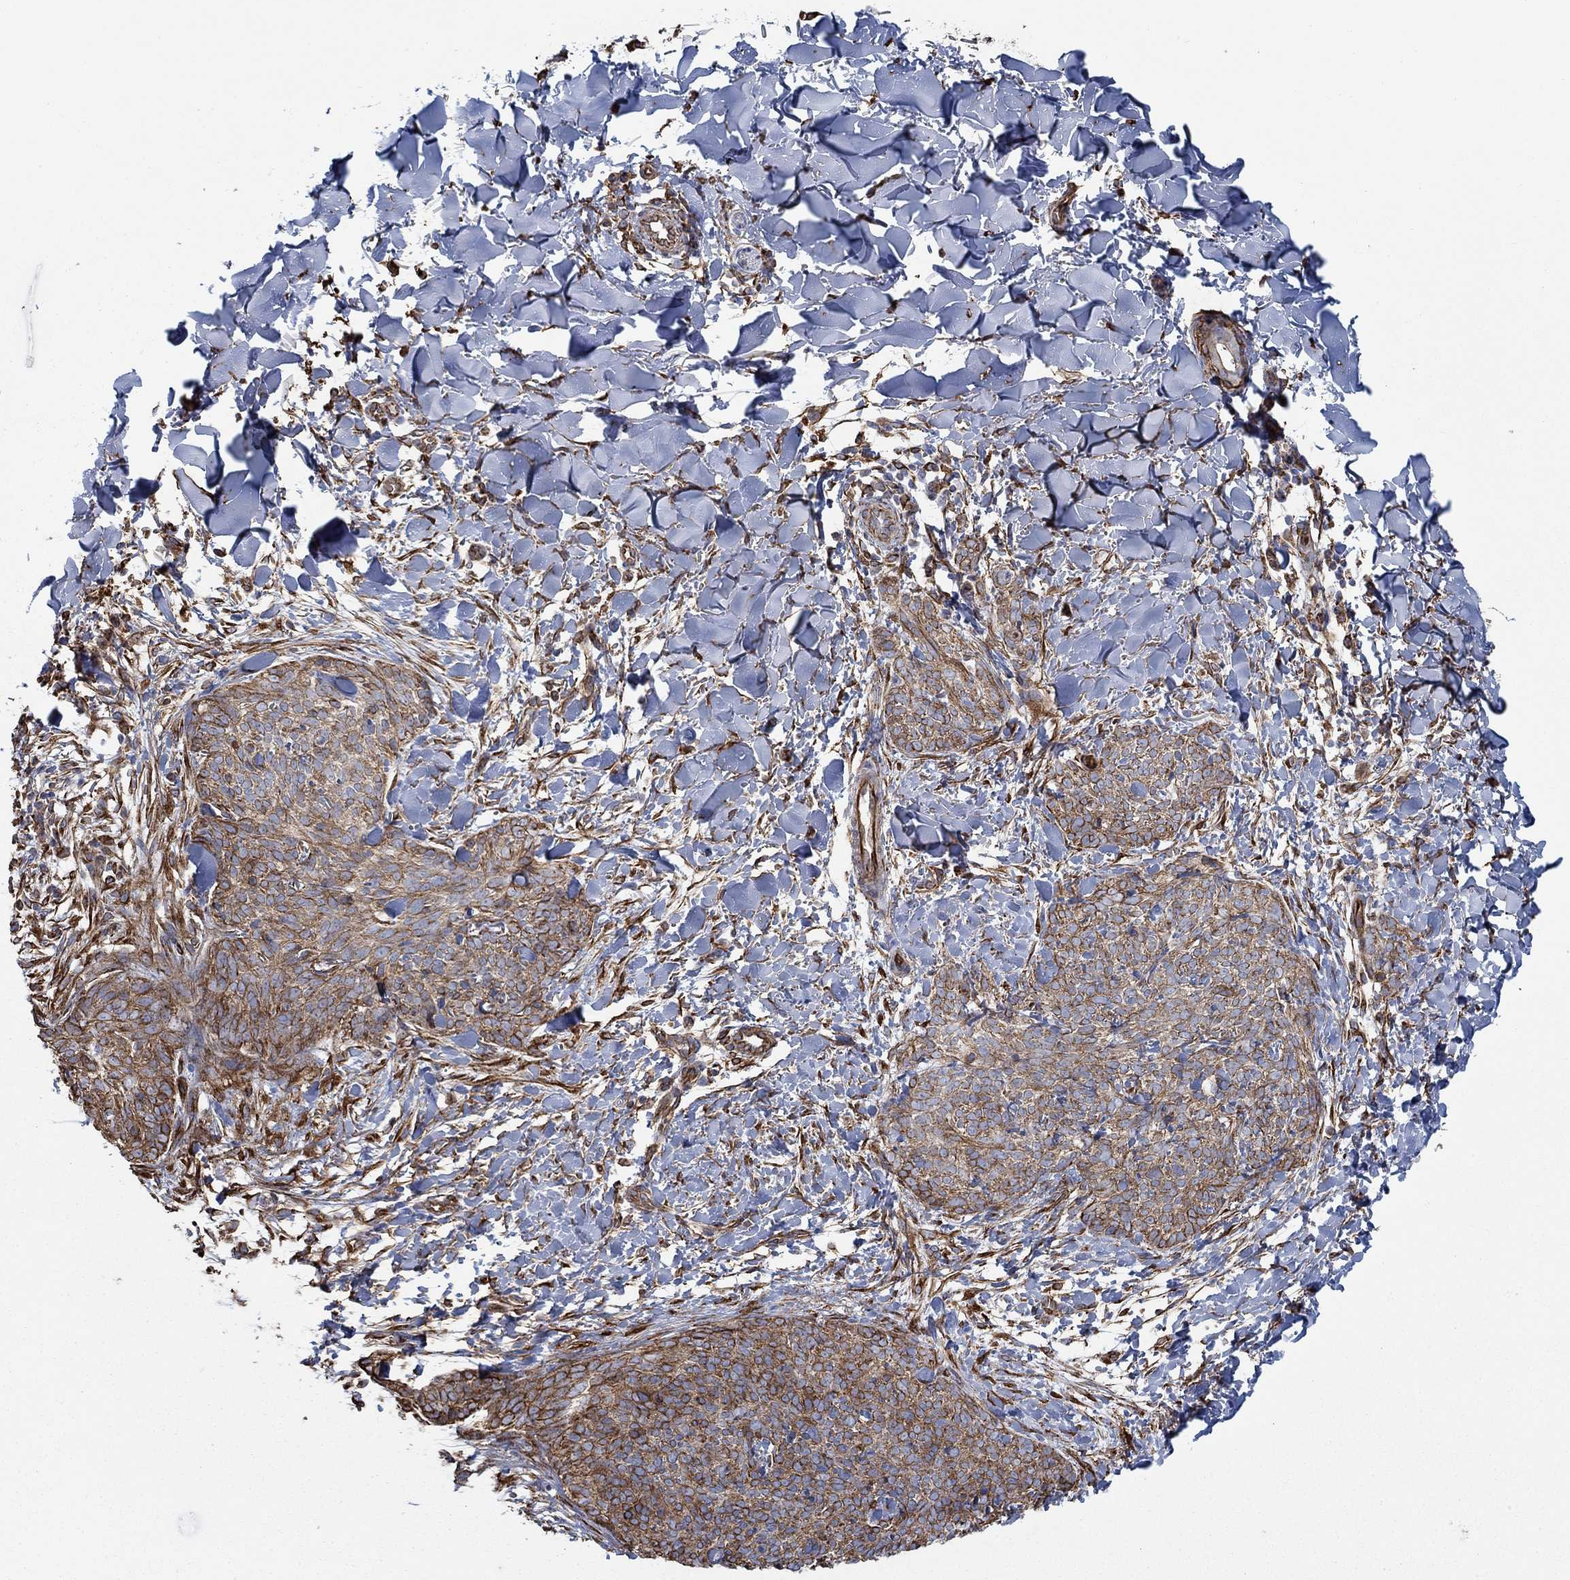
{"staining": {"intensity": "strong", "quantity": "25%-75%", "location": "cytoplasmic/membranous"}, "tissue": "skin cancer", "cell_type": "Tumor cells", "image_type": "cancer", "snomed": [{"axis": "morphology", "description": "Basal cell carcinoma"}, {"axis": "topography", "description": "Skin"}], "caption": "Strong cytoplasmic/membranous protein staining is identified in about 25%-75% of tumor cells in skin cancer (basal cell carcinoma). (DAB (3,3'-diaminobenzidine) = brown stain, brightfield microscopy at high magnification).", "gene": "STC2", "patient": {"sex": "male", "age": 64}}